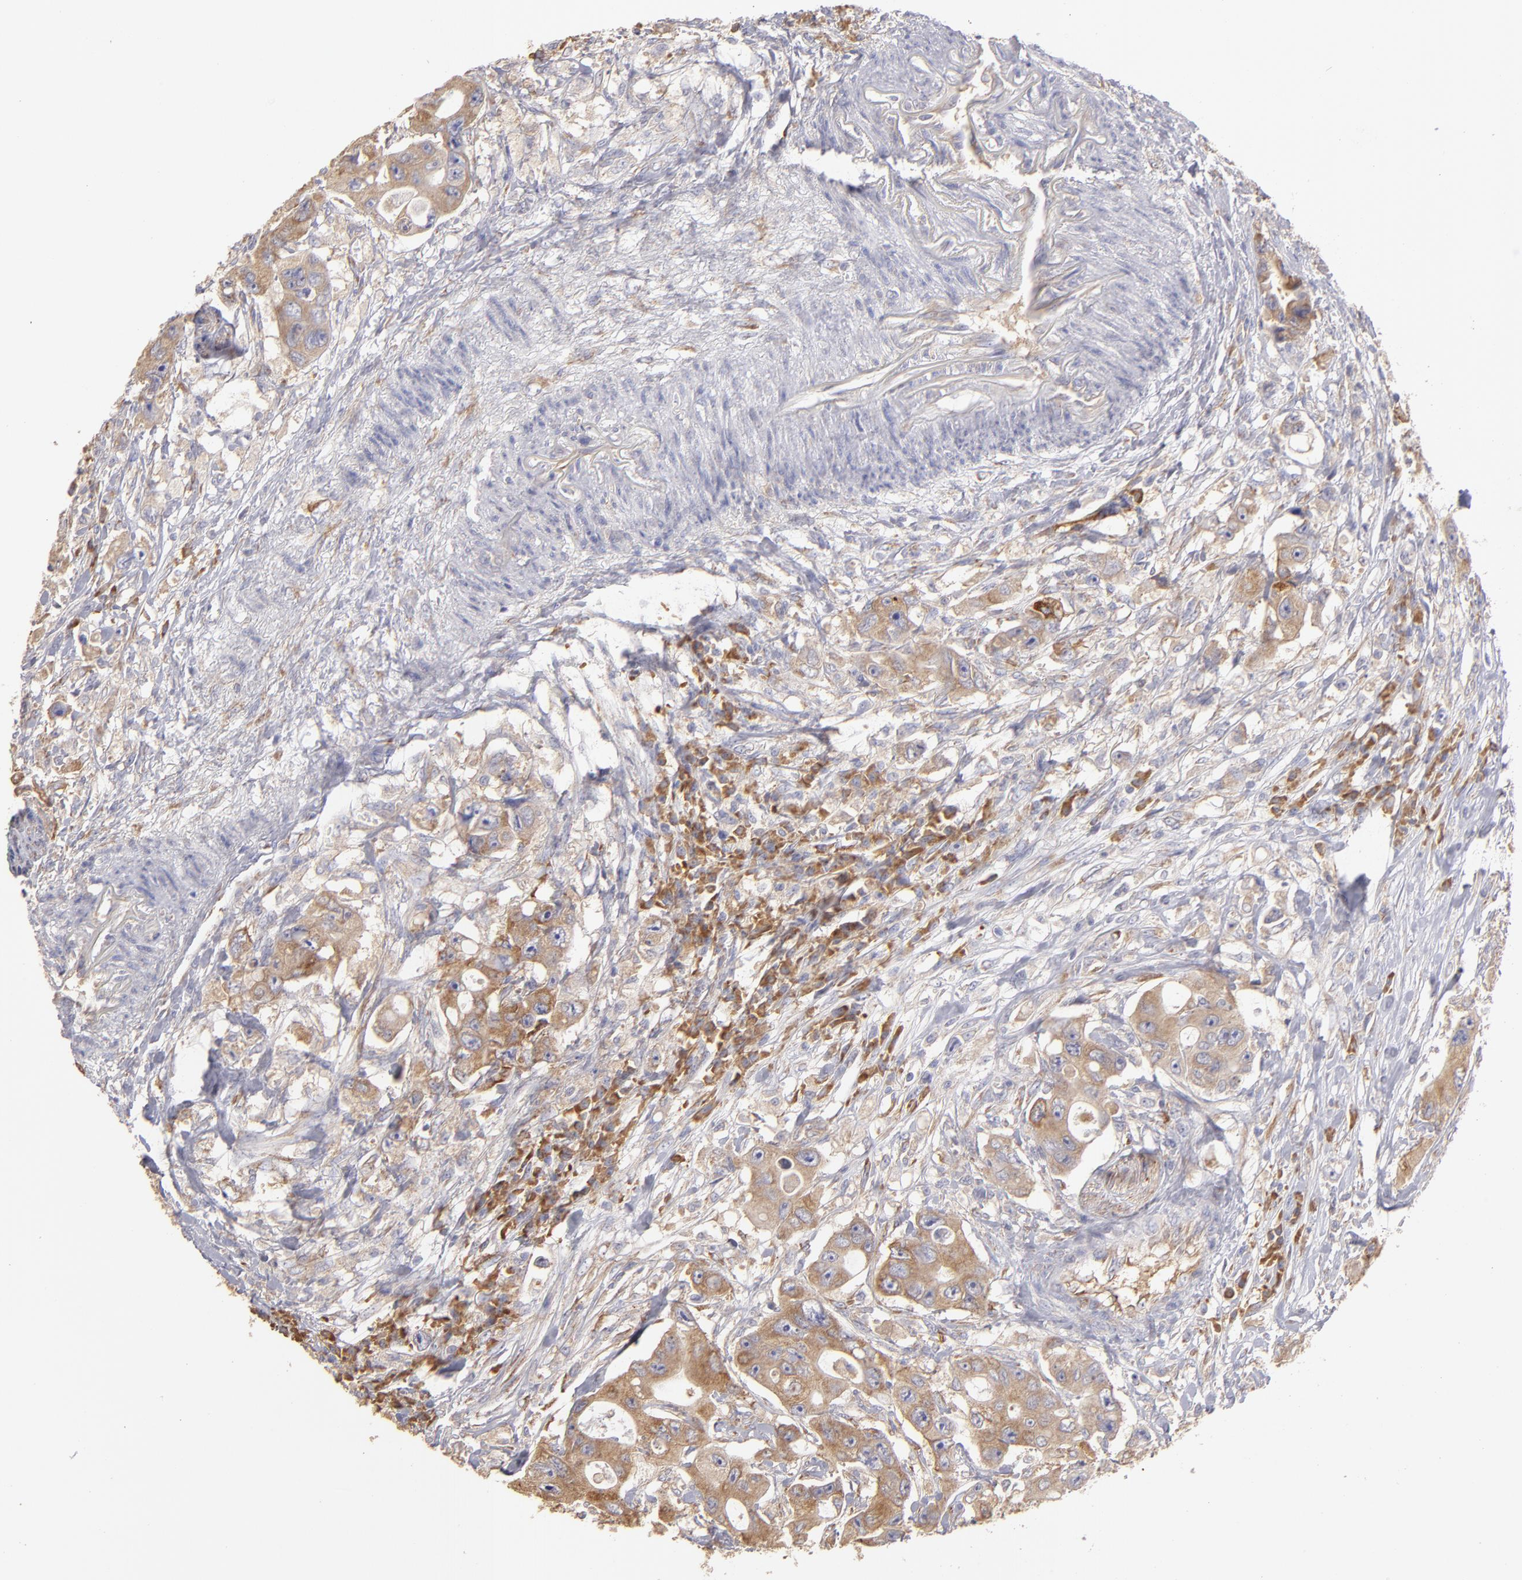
{"staining": {"intensity": "moderate", "quantity": ">75%", "location": "cytoplasmic/membranous"}, "tissue": "colorectal cancer", "cell_type": "Tumor cells", "image_type": "cancer", "snomed": [{"axis": "morphology", "description": "Adenocarcinoma, NOS"}, {"axis": "topography", "description": "Colon"}], "caption": "Adenocarcinoma (colorectal) stained with IHC shows moderate cytoplasmic/membranous staining in about >75% of tumor cells.", "gene": "ENTPD5", "patient": {"sex": "female", "age": 46}}